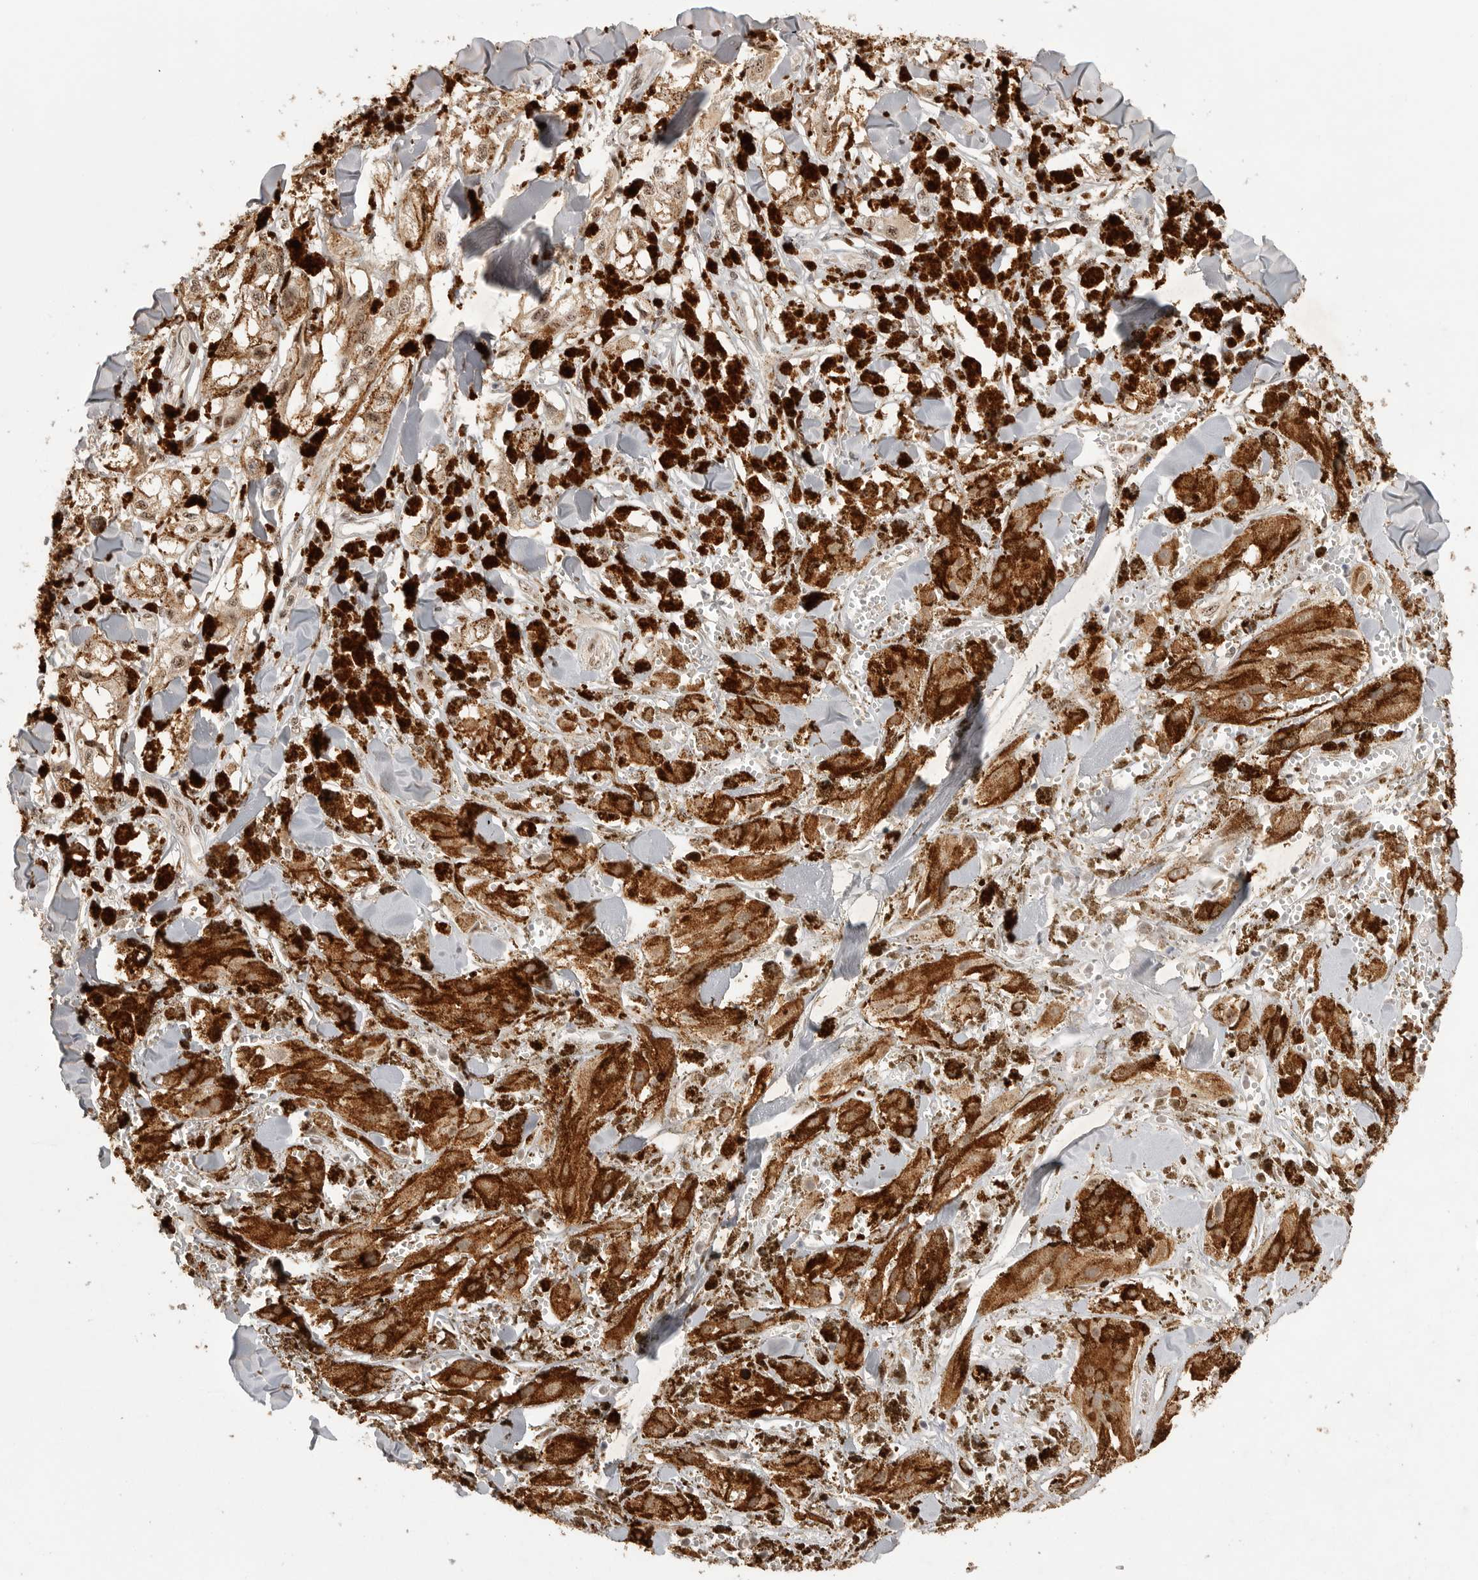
{"staining": {"intensity": "moderate", "quantity": ">75%", "location": "nuclear"}, "tissue": "melanoma", "cell_type": "Tumor cells", "image_type": "cancer", "snomed": [{"axis": "morphology", "description": "Malignant melanoma, NOS"}, {"axis": "topography", "description": "Skin"}], "caption": "High-magnification brightfield microscopy of malignant melanoma stained with DAB (brown) and counterstained with hematoxylin (blue). tumor cells exhibit moderate nuclear expression is identified in about>75% of cells.", "gene": "POMP", "patient": {"sex": "male", "age": 88}}